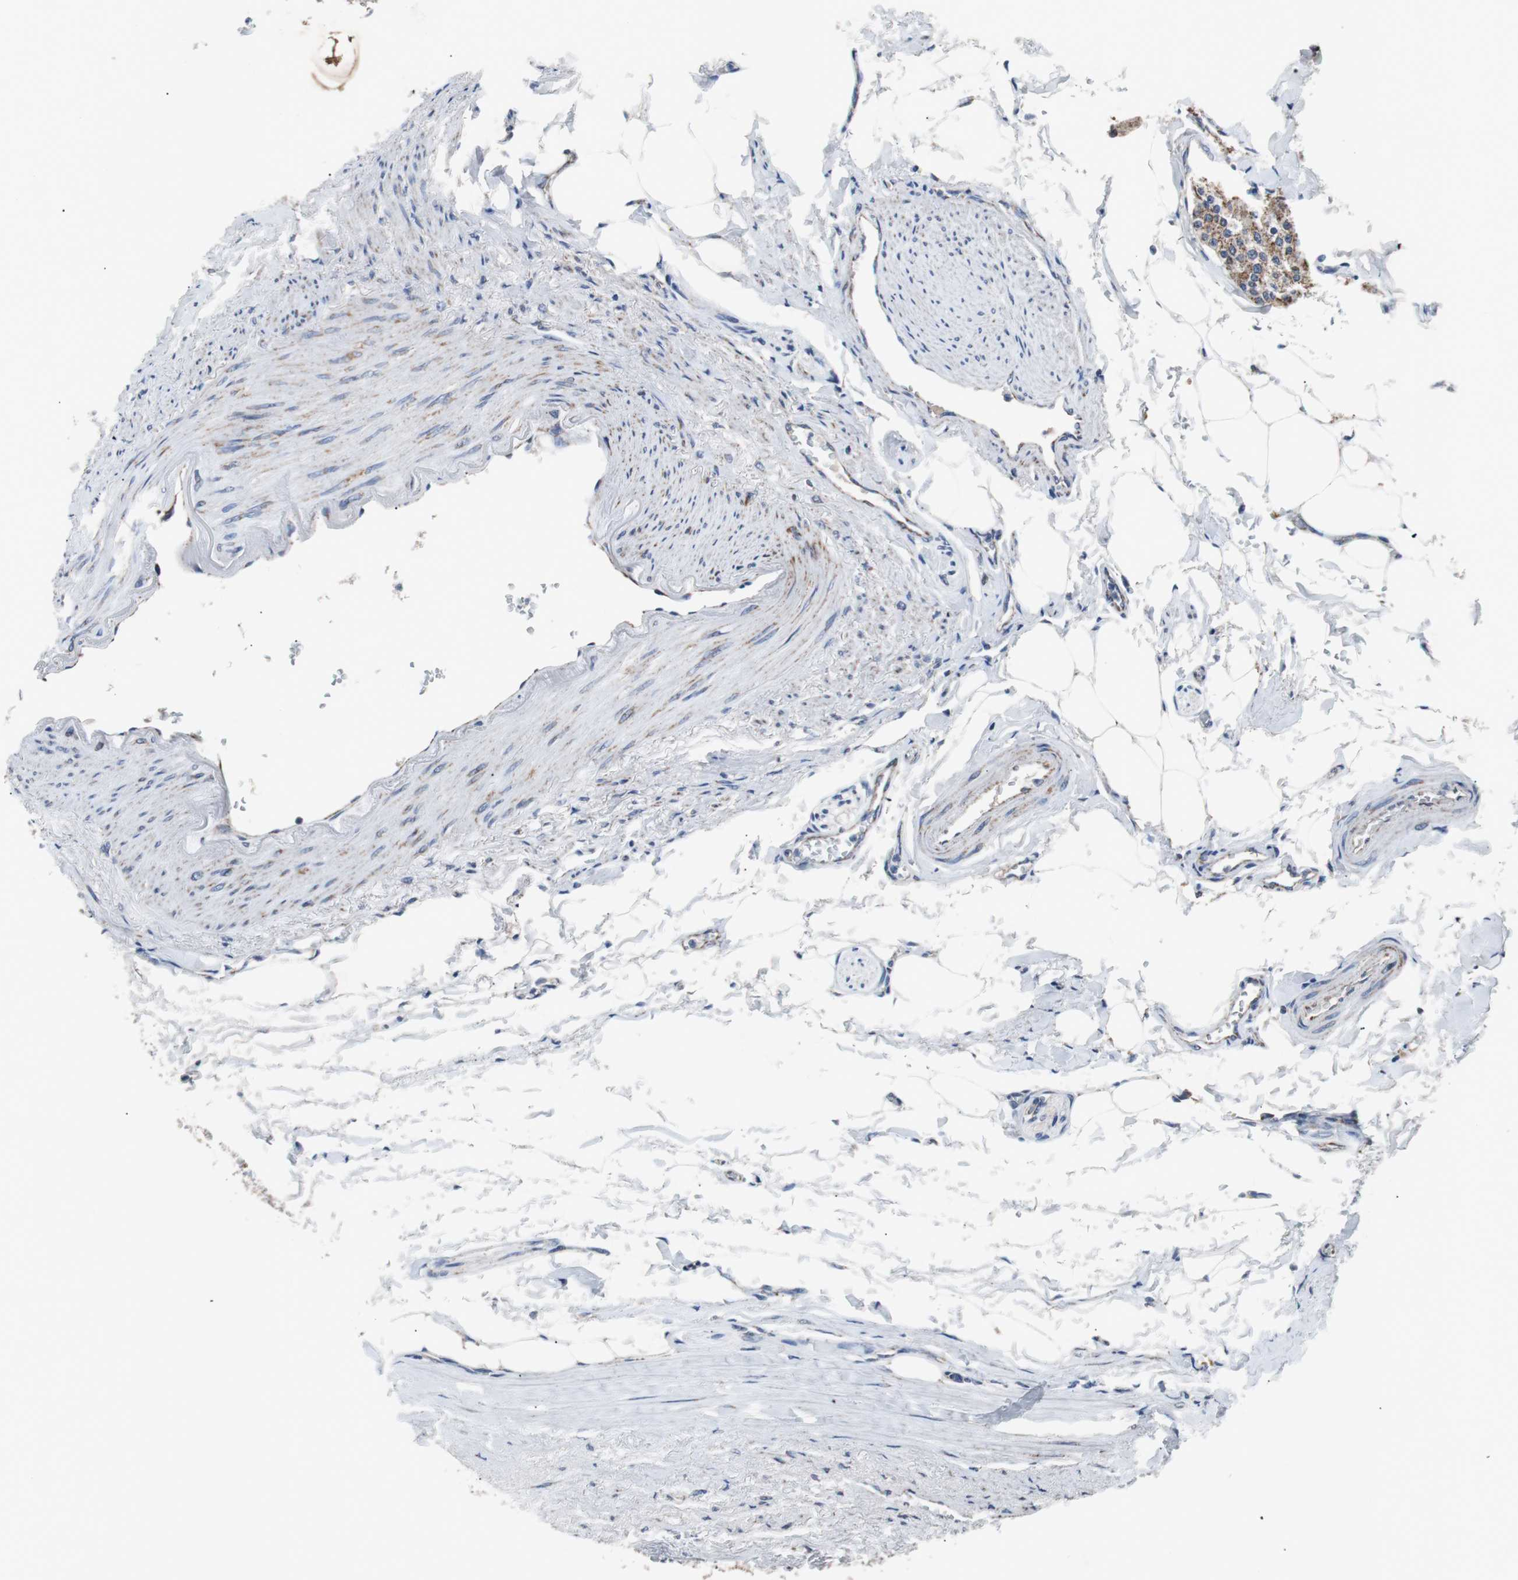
{"staining": {"intensity": "moderate", "quantity": ">75%", "location": "cytoplasmic/membranous"}, "tissue": "carcinoid", "cell_type": "Tumor cells", "image_type": "cancer", "snomed": [{"axis": "morphology", "description": "Carcinoid, malignant, NOS"}, {"axis": "topography", "description": "Colon"}], "caption": "Tumor cells exhibit moderate cytoplasmic/membranous positivity in approximately >75% of cells in carcinoid (malignant).", "gene": "PITRM1", "patient": {"sex": "female", "age": 61}}